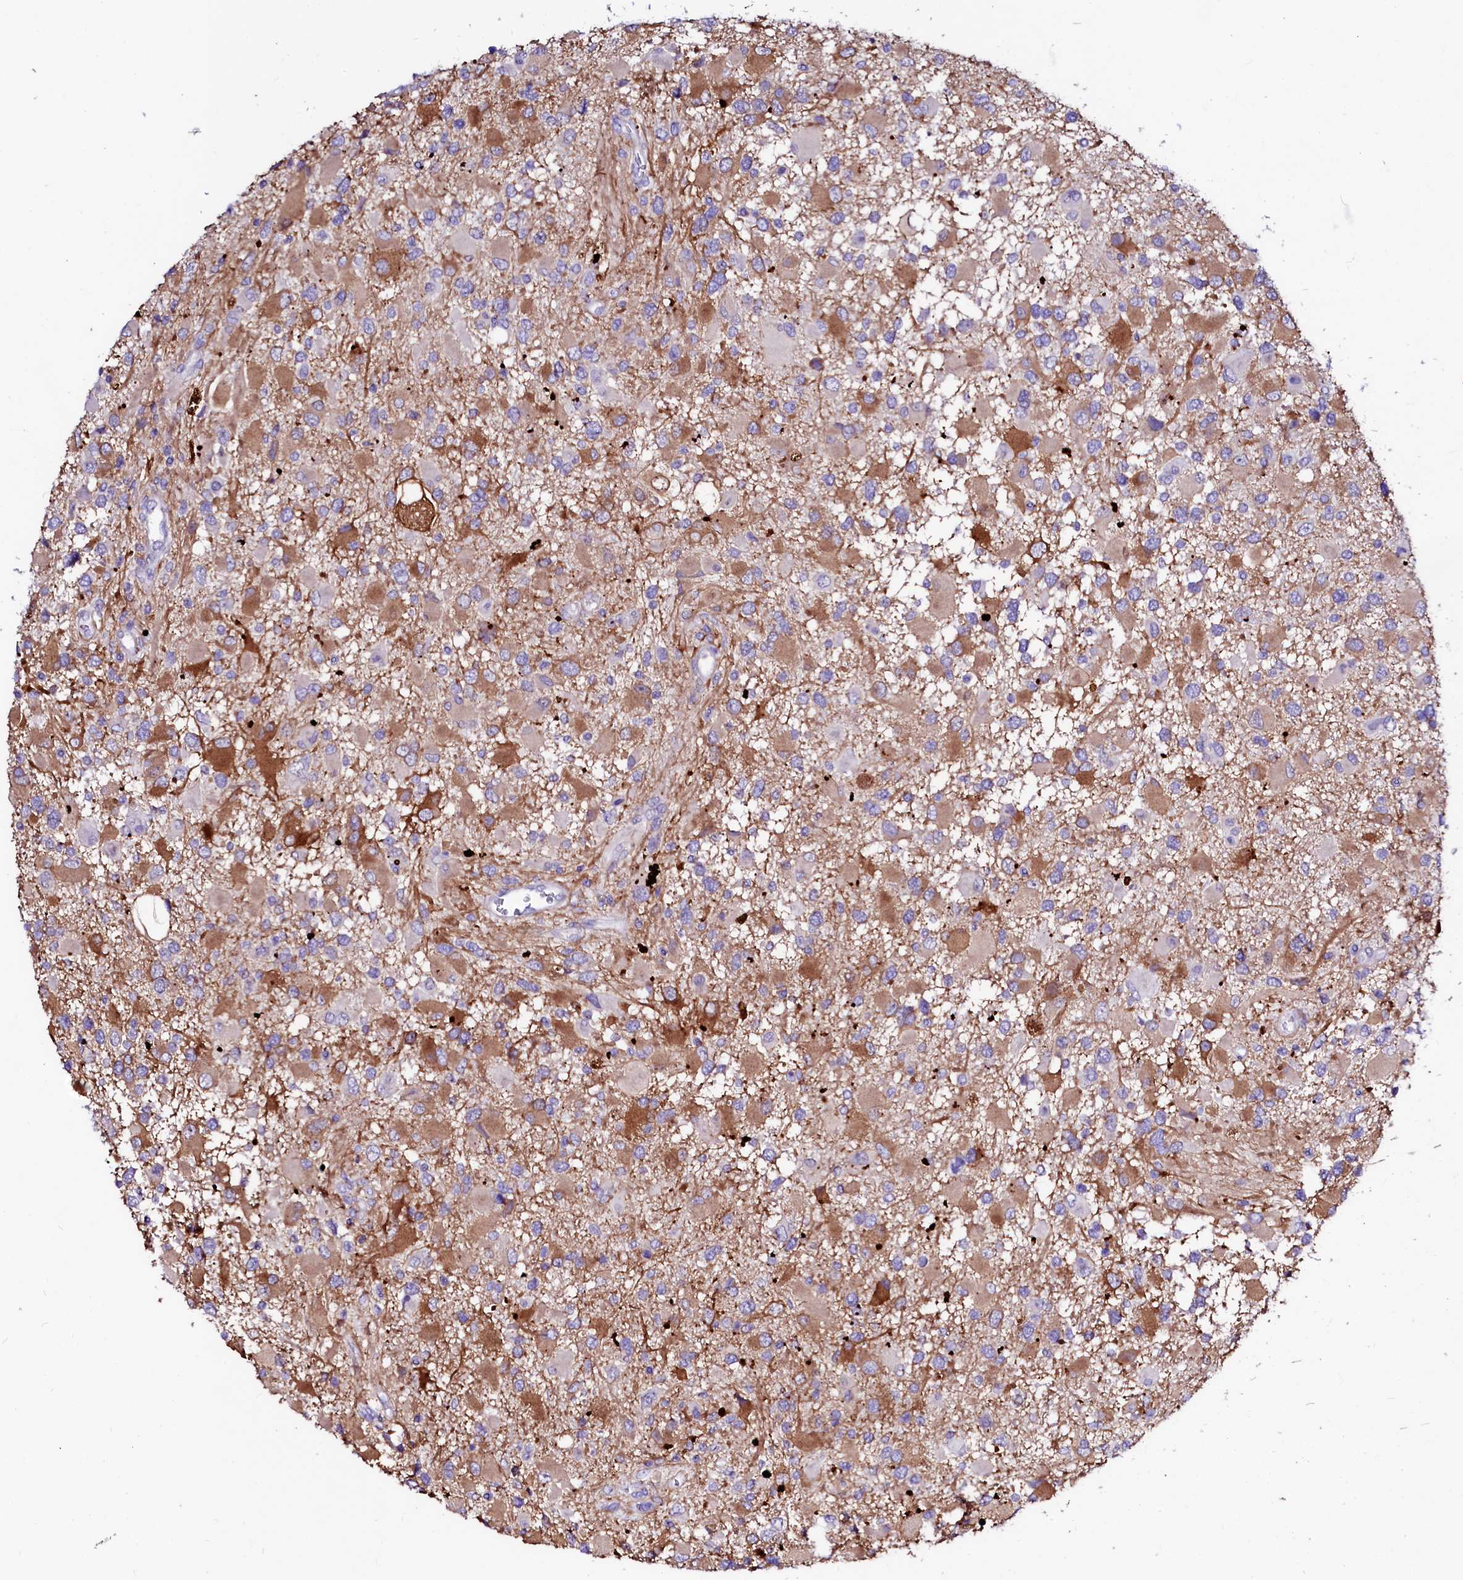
{"staining": {"intensity": "moderate", "quantity": "25%-75%", "location": "cytoplasmic/membranous"}, "tissue": "glioma", "cell_type": "Tumor cells", "image_type": "cancer", "snomed": [{"axis": "morphology", "description": "Glioma, malignant, High grade"}, {"axis": "topography", "description": "Brain"}], "caption": "A brown stain shows moderate cytoplasmic/membranous expression of a protein in malignant glioma (high-grade) tumor cells.", "gene": "BTBD16", "patient": {"sex": "male", "age": 53}}